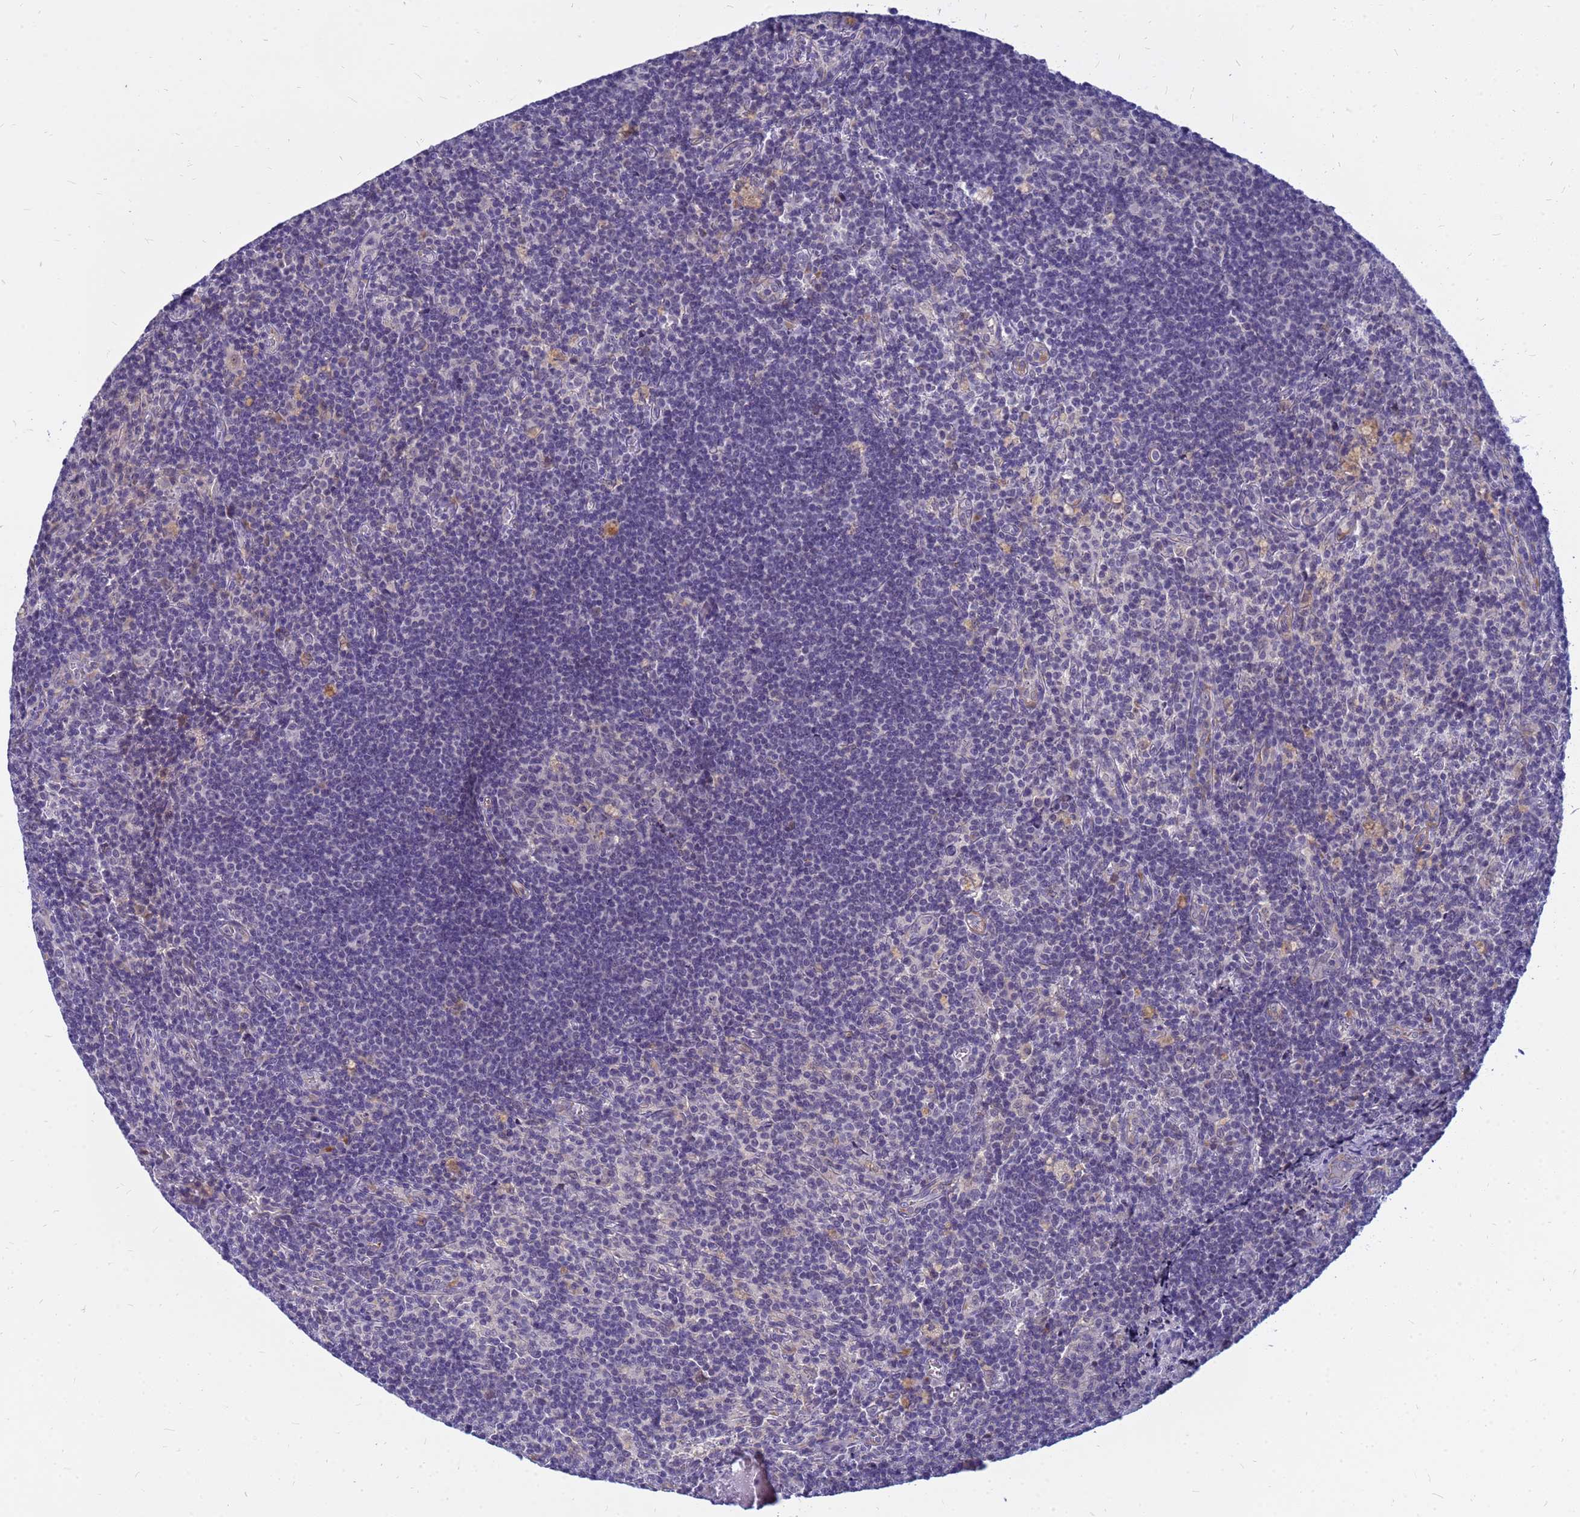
{"staining": {"intensity": "negative", "quantity": "none", "location": "none"}, "tissue": "lymph node", "cell_type": "Germinal center cells", "image_type": "normal", "snomed": [{"axis": "morphology", "description": "Normal tissue, NOS"}, {"axis": "topography", "description": "Lymph node"}], "caption": "Immunohistochemical staining of benign lymph node demonstrates no significant expression in germinal center cells.", "gene": "SRGAP3", "patient": {"sex": "male", "age": 69}}